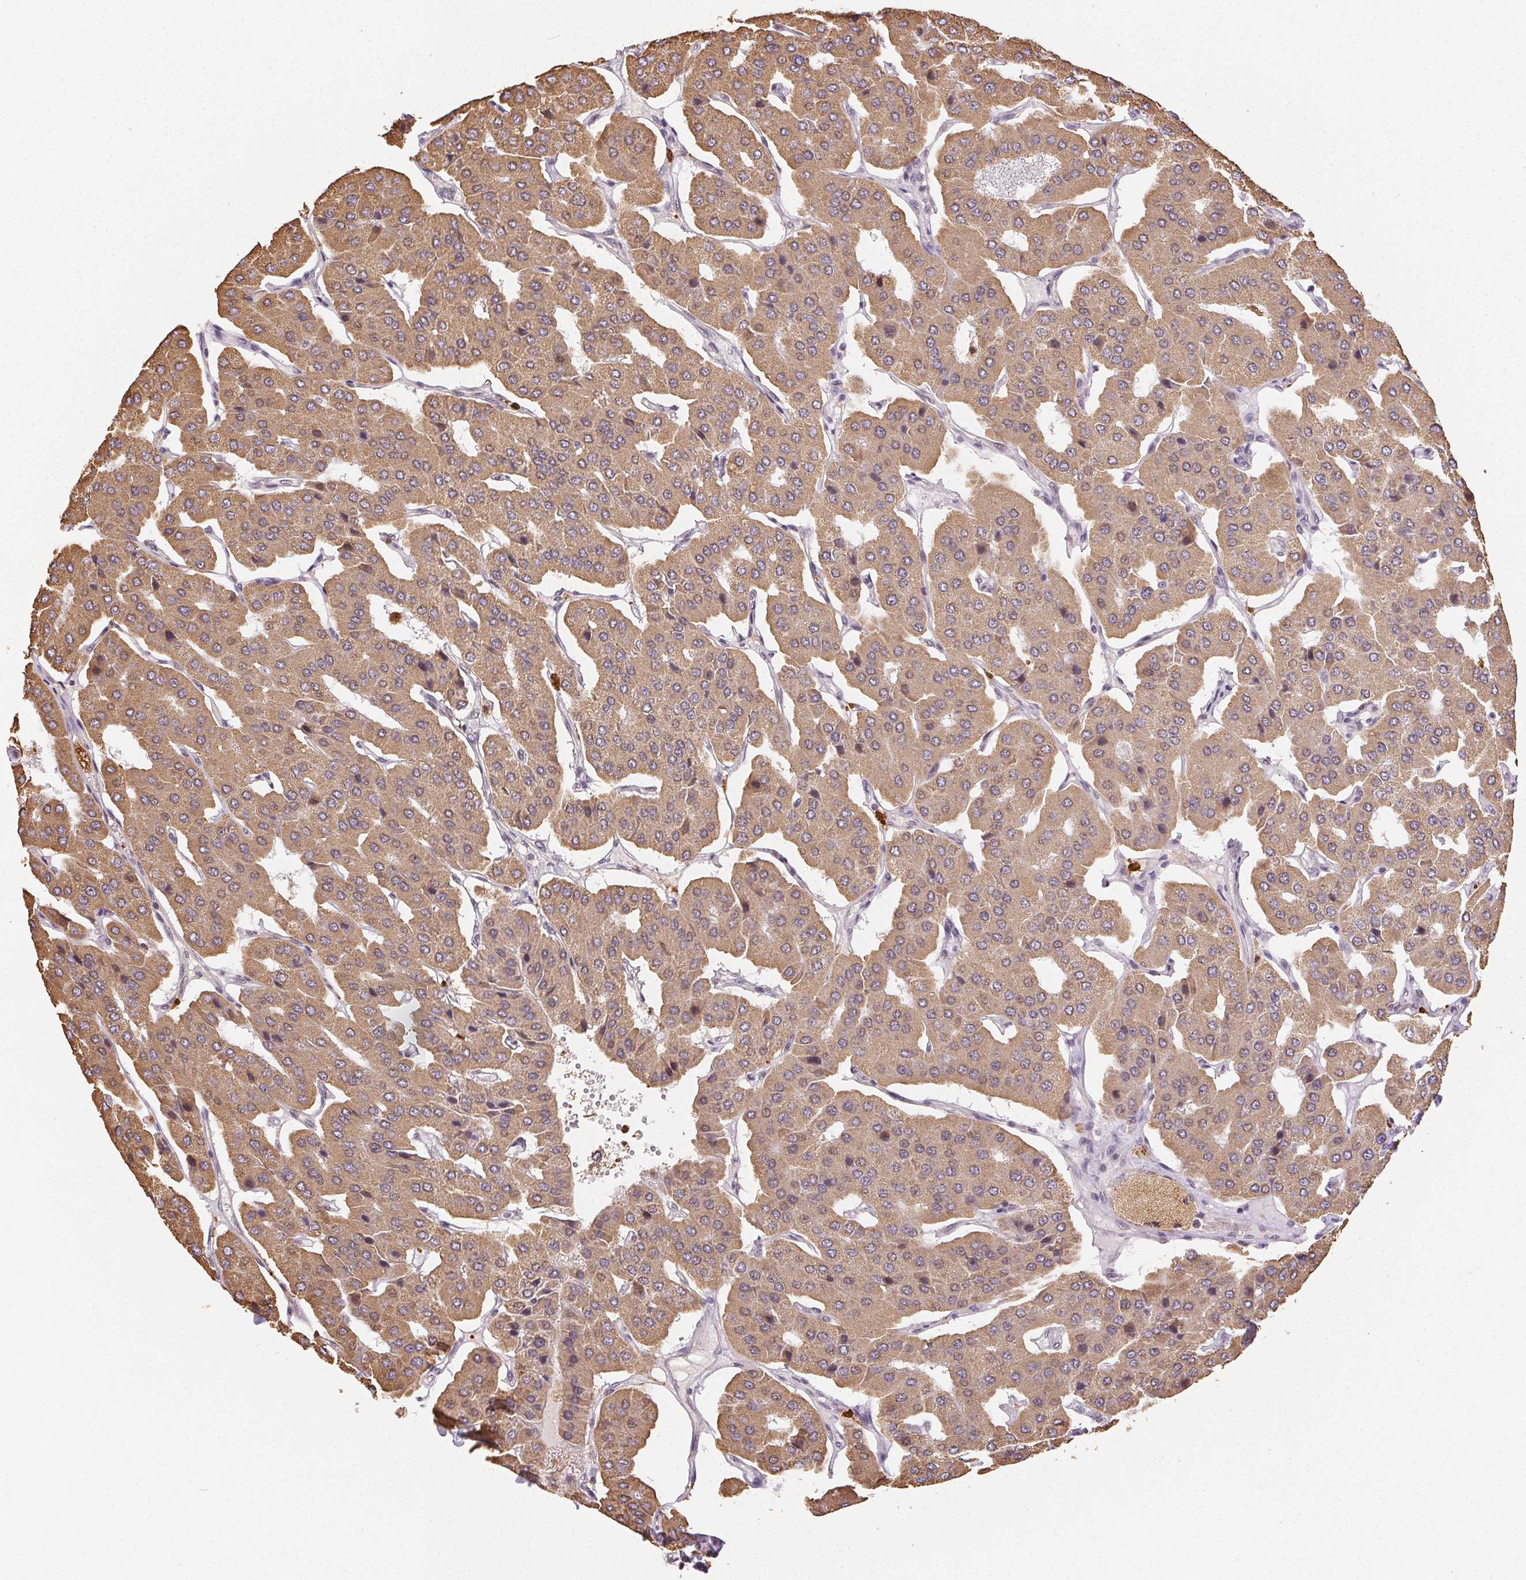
{"staining": {"intensity": "moderate", "quantity": ">75%", "location": "cytoplasmic/membranous"}, "tissue": "parathyroid gland", "cell_type": "Glandular cells", "image_type": "normal", "snomed": [{"axis": "morphology", "description": "Normal tissue, NOS"}, {"axis": "morphology", "description": "Adenoma, NOS"}, {"axis": "topography", "description": "Parathyroid gland"}], "caption": "Unremarkable parathyroid gland reveals moderate cytoplasmic/membranous staining in about >75% of glandular cells.", "gene": "PIWIL4", "patient": {"sex": "female", "age": 86}}